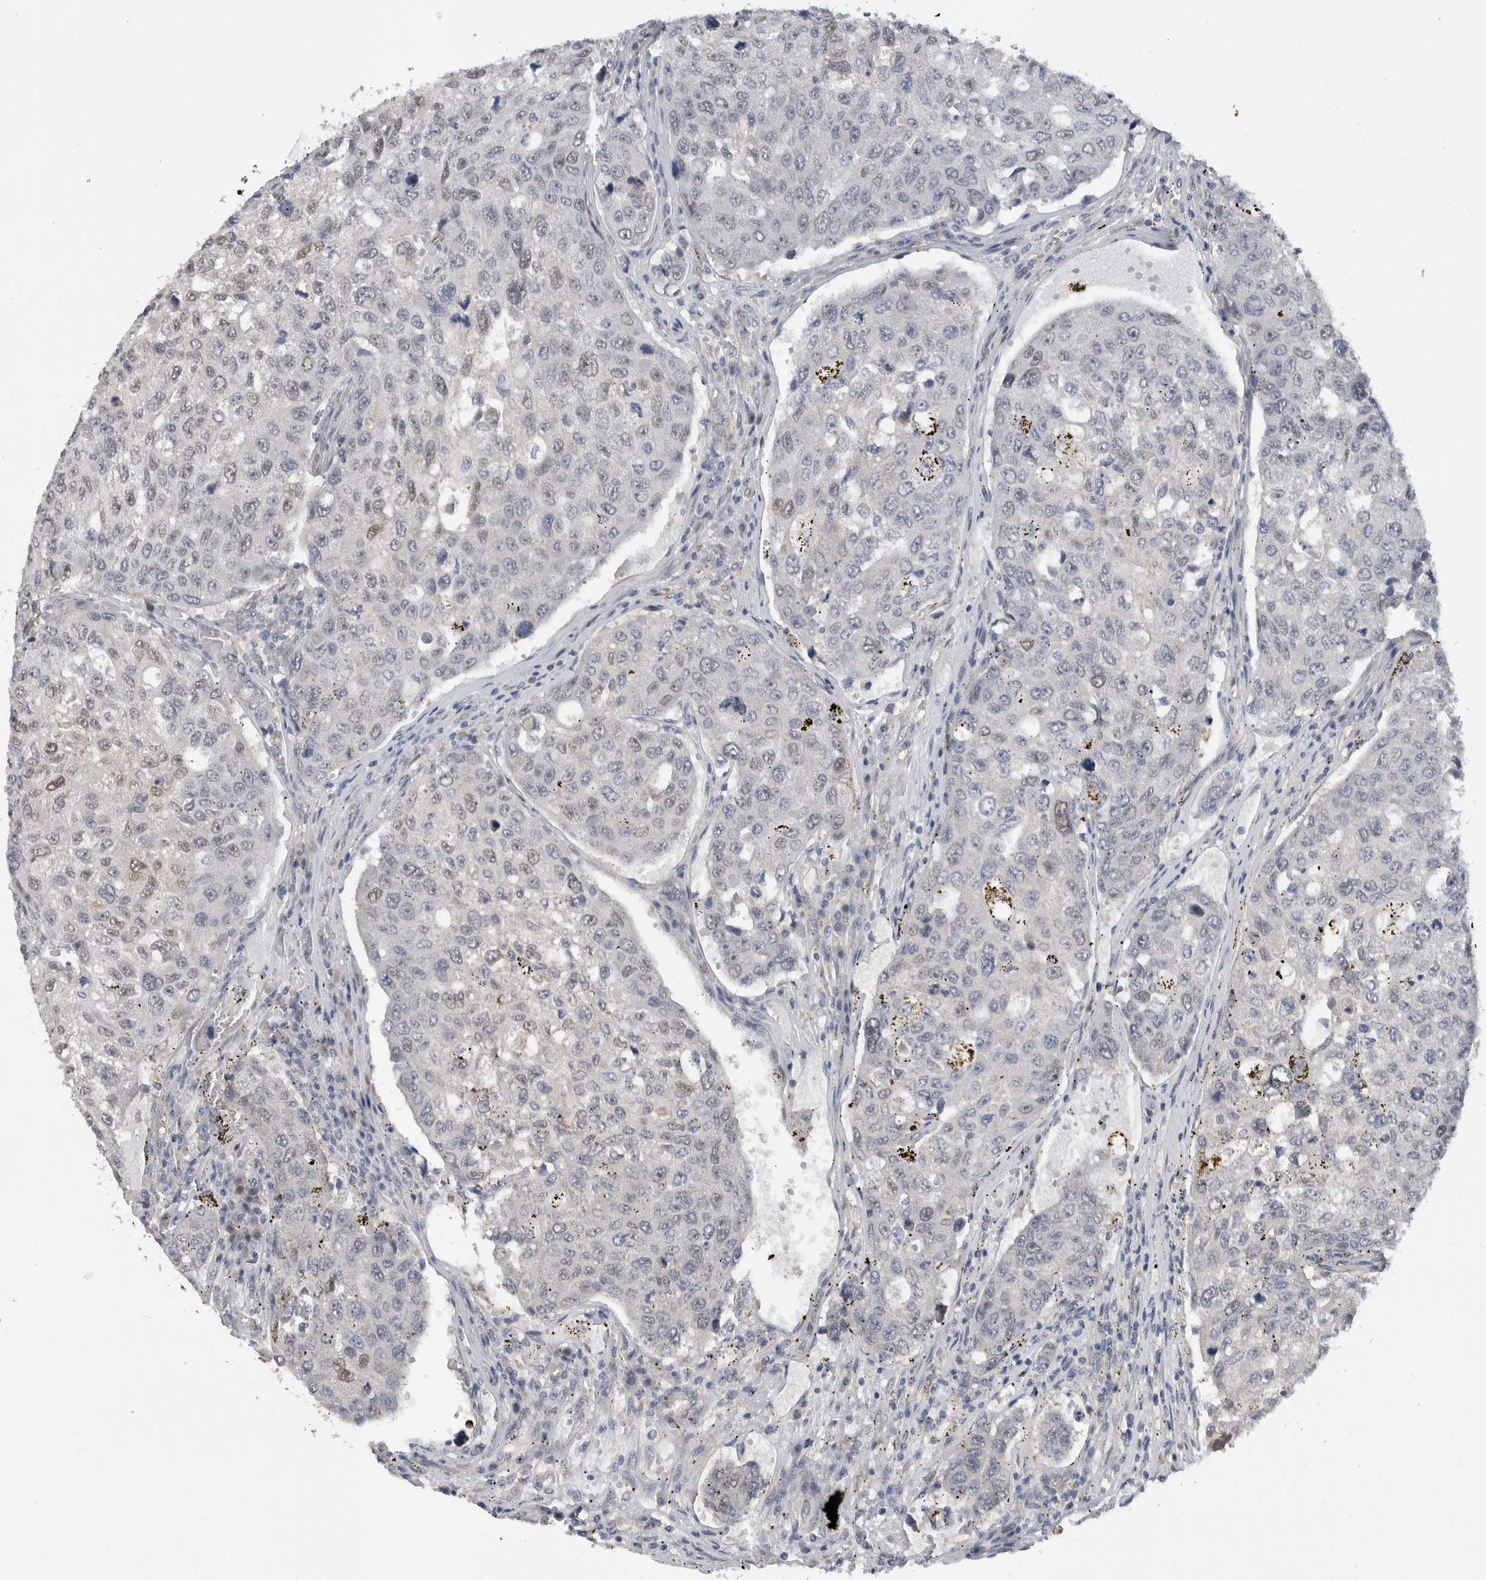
{"staining": {"intensity": "weak", "quantity": "<25%", "location": "nuclear"}, "tissue": "urothelial cancer", "cell_type": "Tumor cells", "image_type": "cancer", "snomed": [{"axis": "morphology", "description": "Urothelial carcinoma, High grade"}, {"axis": "topography", "description": "Lymph node"}, {"axis": "topography", "description": "Urinary bladder"}], "caption": "The photomicrograph shows no significant positivity in tumor cells of urothelial carcinoma (high-grade). (DAB IHC, high magnification).", "gene": "DYRK2", "patient": {"sex": "male", "age": 51}}